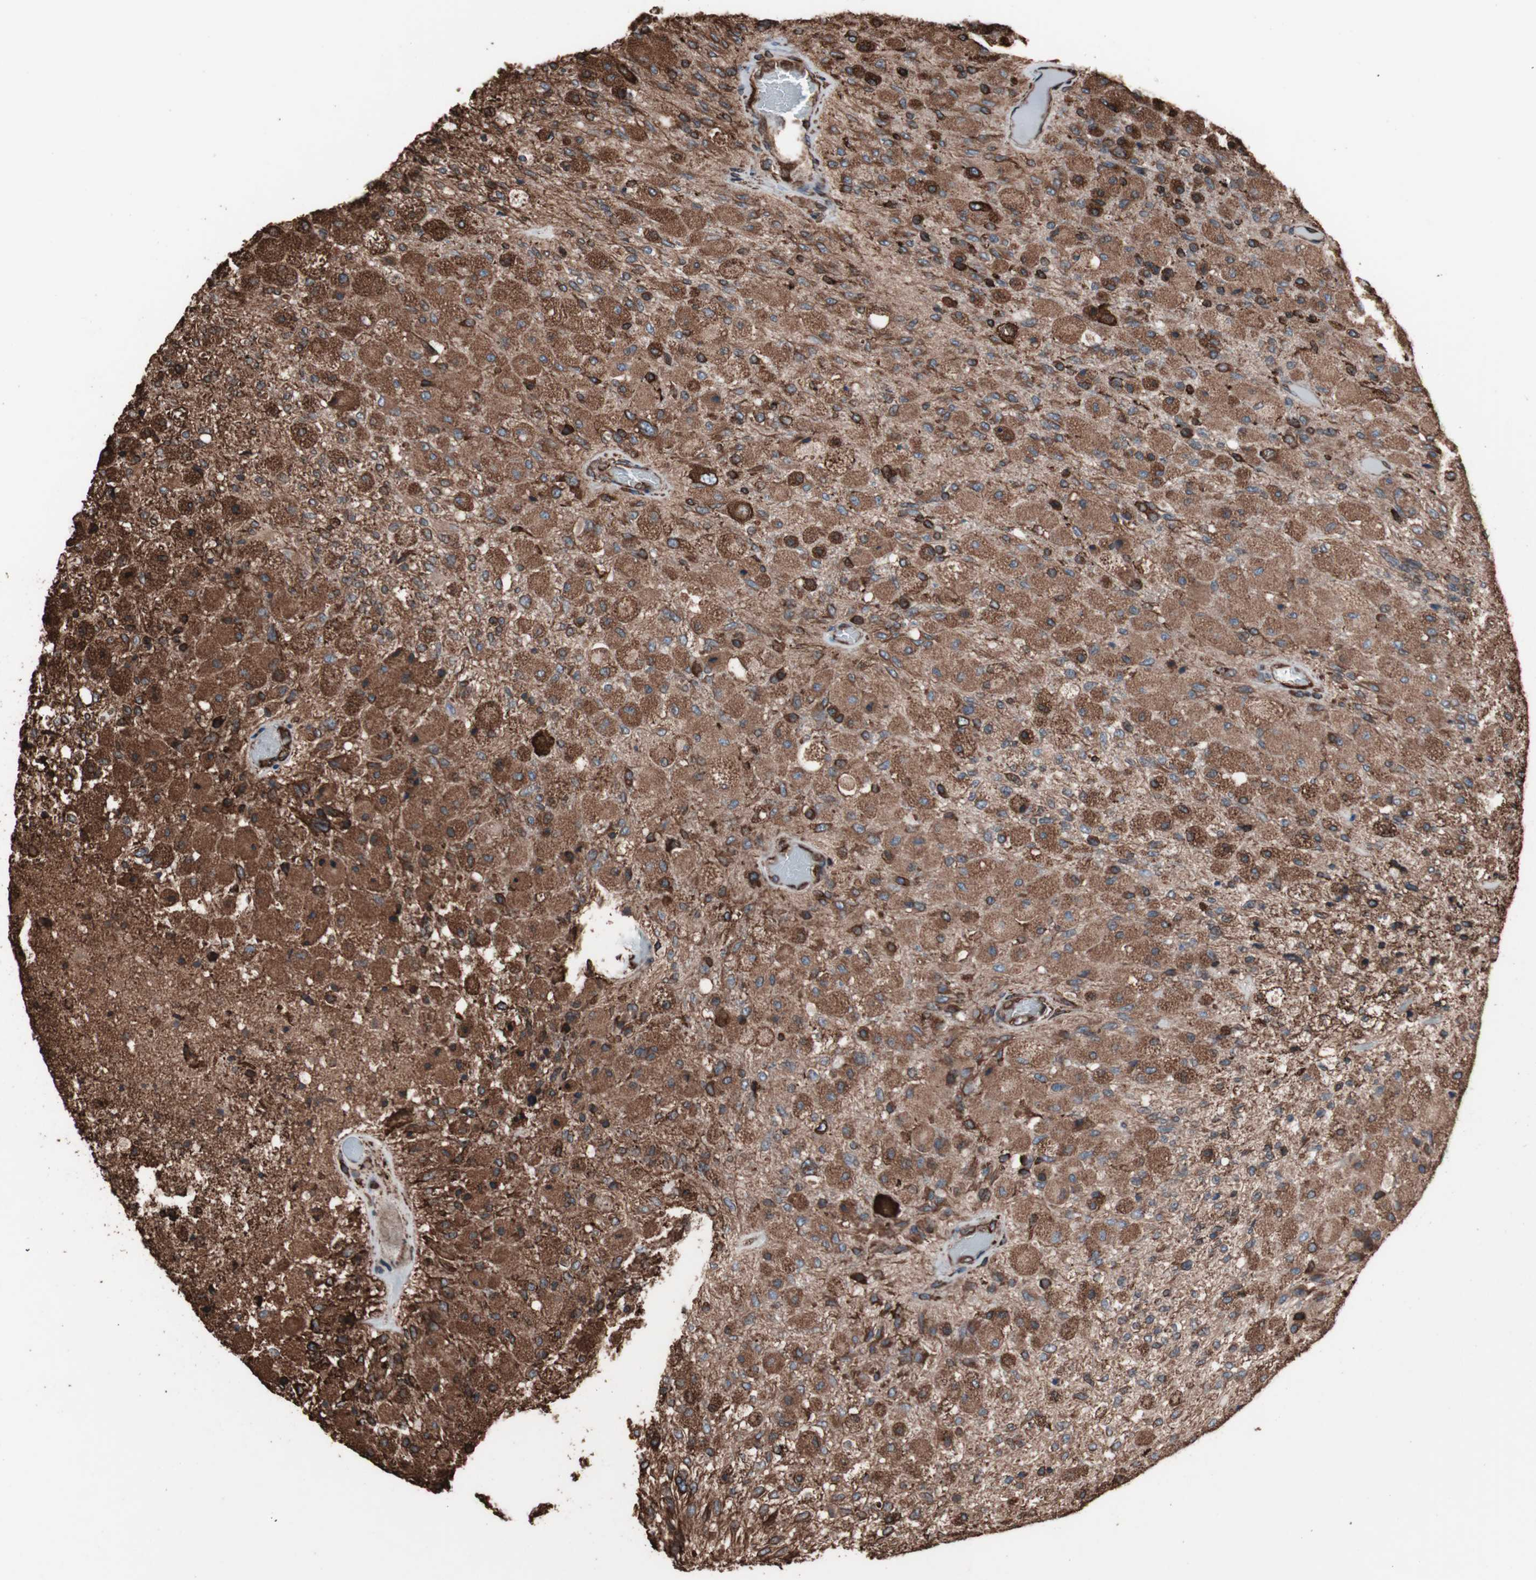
{"staining": {"intensity": "strong", "quantity": ">75%", "location": "cytoplasmic/membranous"}, "tissue": "glioma", "cell_type": "Tumor cells", "image_type": "cancer", "snomed": [{"axis": "morphology", "description": "Normal tissue, NOS"}, {"axis": "morphology", "description": "Glioma, malignant, High grade"}, {"axis": "topography", "description": "Cerebral cortex"}], "caption": "This is an image of immunohistochemistry (IHC) staining of malignant glioma (high-grade), which shows strong expression in the cytoplasmic/membranous of tumor cells.", "gene": "HSP90B1", "patient": {"sex": "male", "age": 77}}